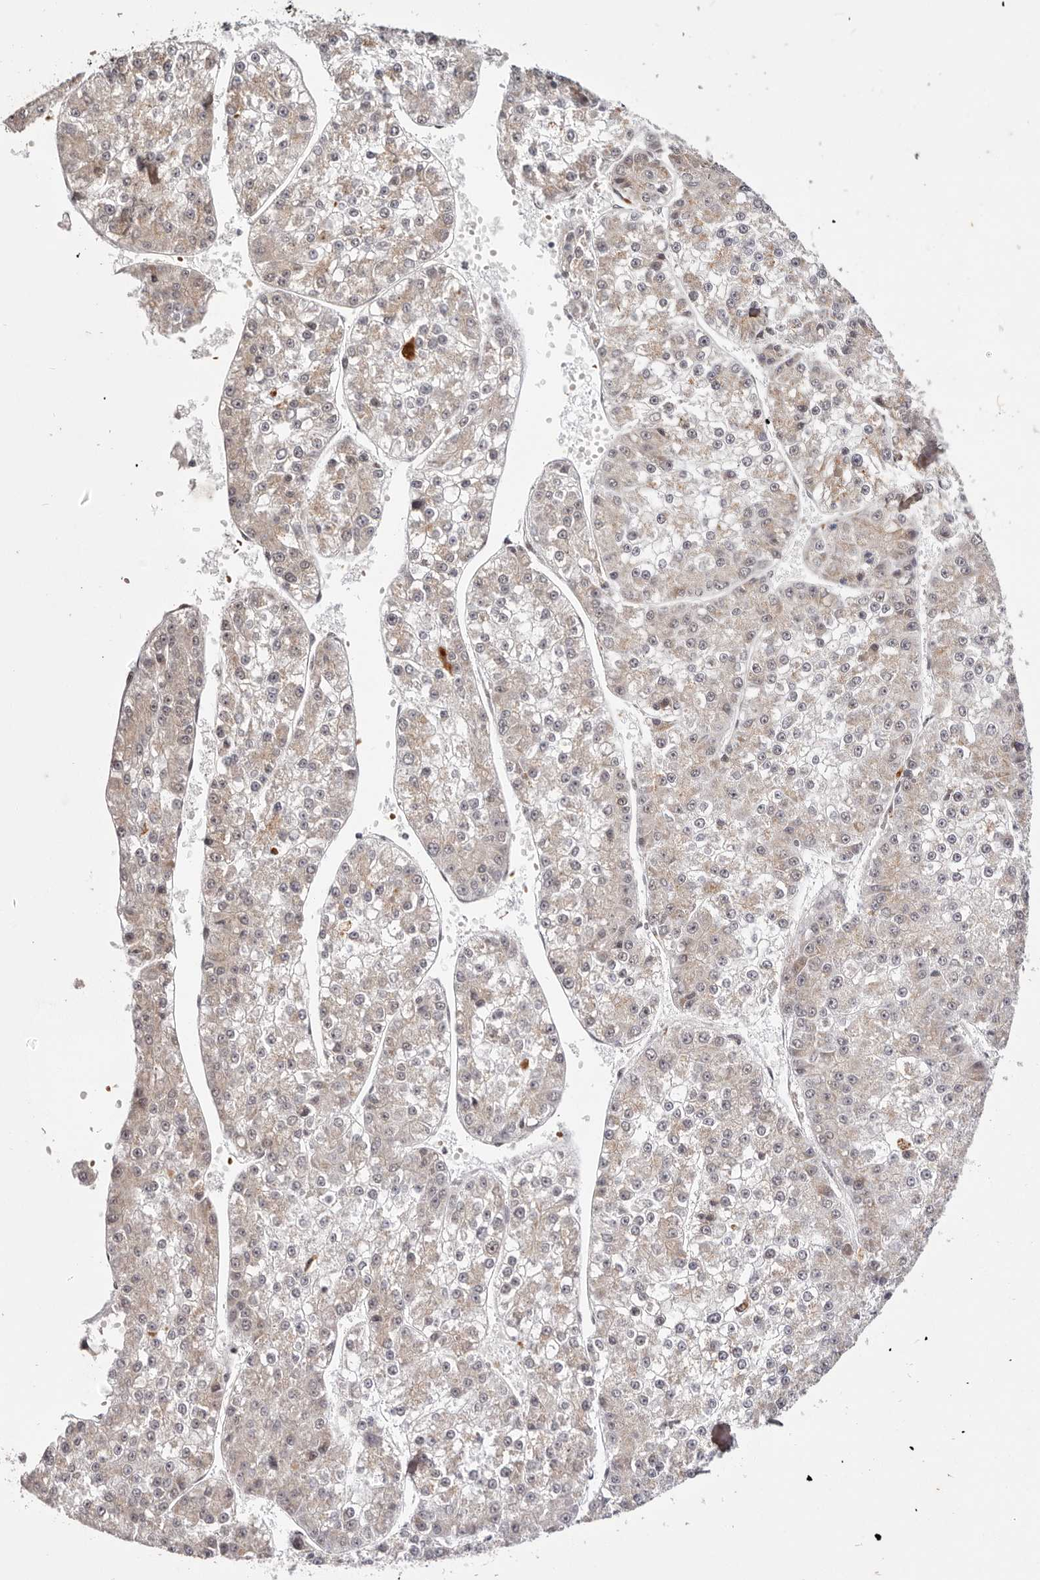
{"staining": {"intensity": "weak", "quantity": "25%-75%", "location": "cytoplasmic/membranous"}, "tissue": "liver cancer", "cell_type": "Tumor cells", "image_type": "cancer", "snomed": [{"axis": "morphology", "description": "Carcinoma, Hepatocellular, NOS"}, {"axis": "topography", "description": "Liver"}], "caption": "Liver cancer stained with a protein marker reveals weak staining in tumor cells.", "gene": "WRN", "patient": {"sex": "female", "age": 73}}